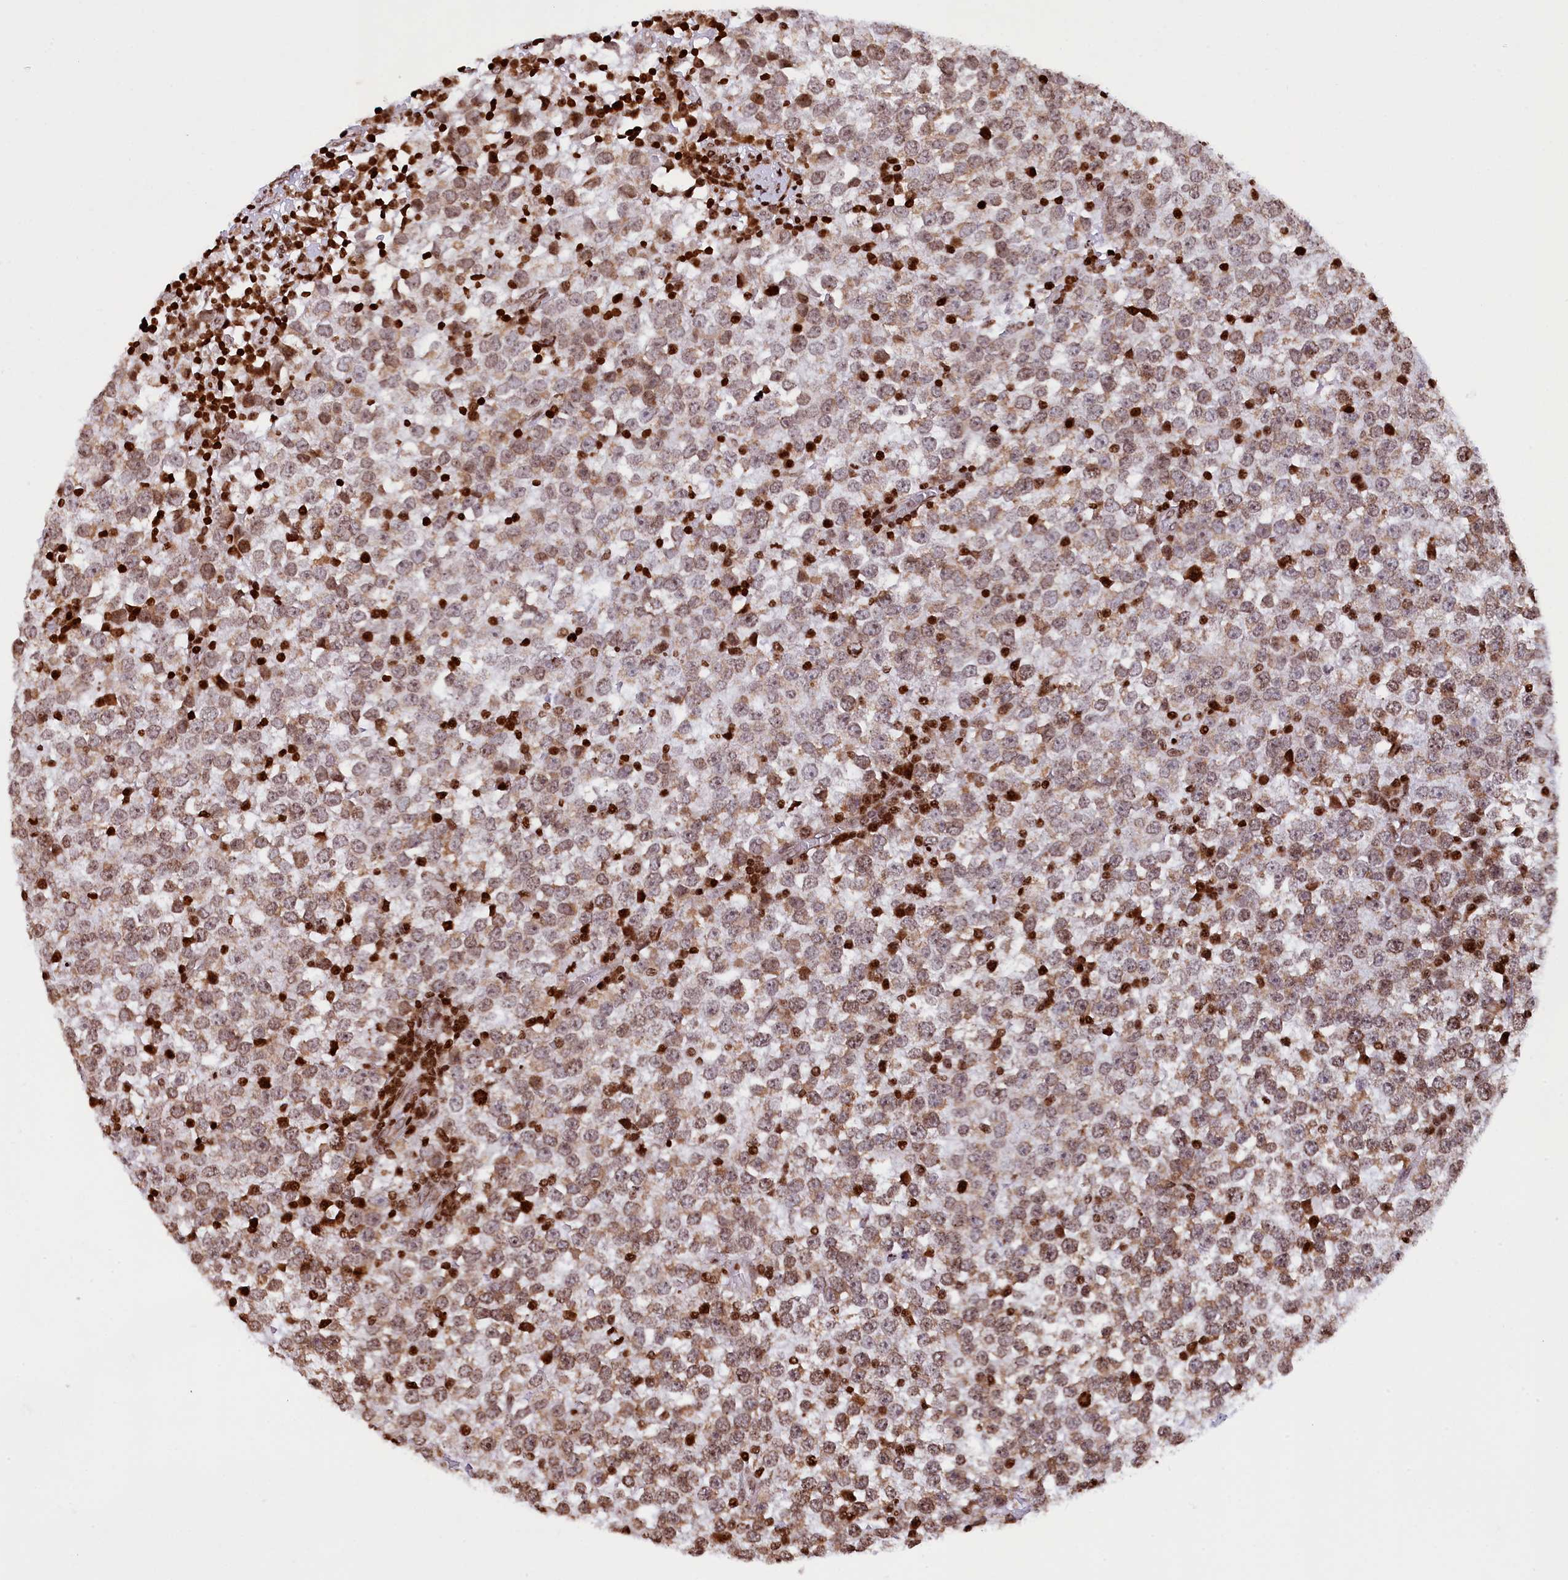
{"staining": {"intensity": "moderate", "quantity": "25%-75%", "location": "cytoplasmic/membranous"}, "tissue": "testis cancer", "cell_type": "Tumor cells", "image_type": "cancer", "snomed": [{"axis": "morphology", "description": "Seminoma, NOS"}, {"axis": "topography", "description": "Testis"}], "caption": "Seminoma (testis) tissue demonstrates moderate cytoplasmic/membranous staining in approximately 25%-75% of tumor cells, visualized by immunohistochemistry.", "gene": "TIMM29", "patient": {"sex": "male", "age": 65}}